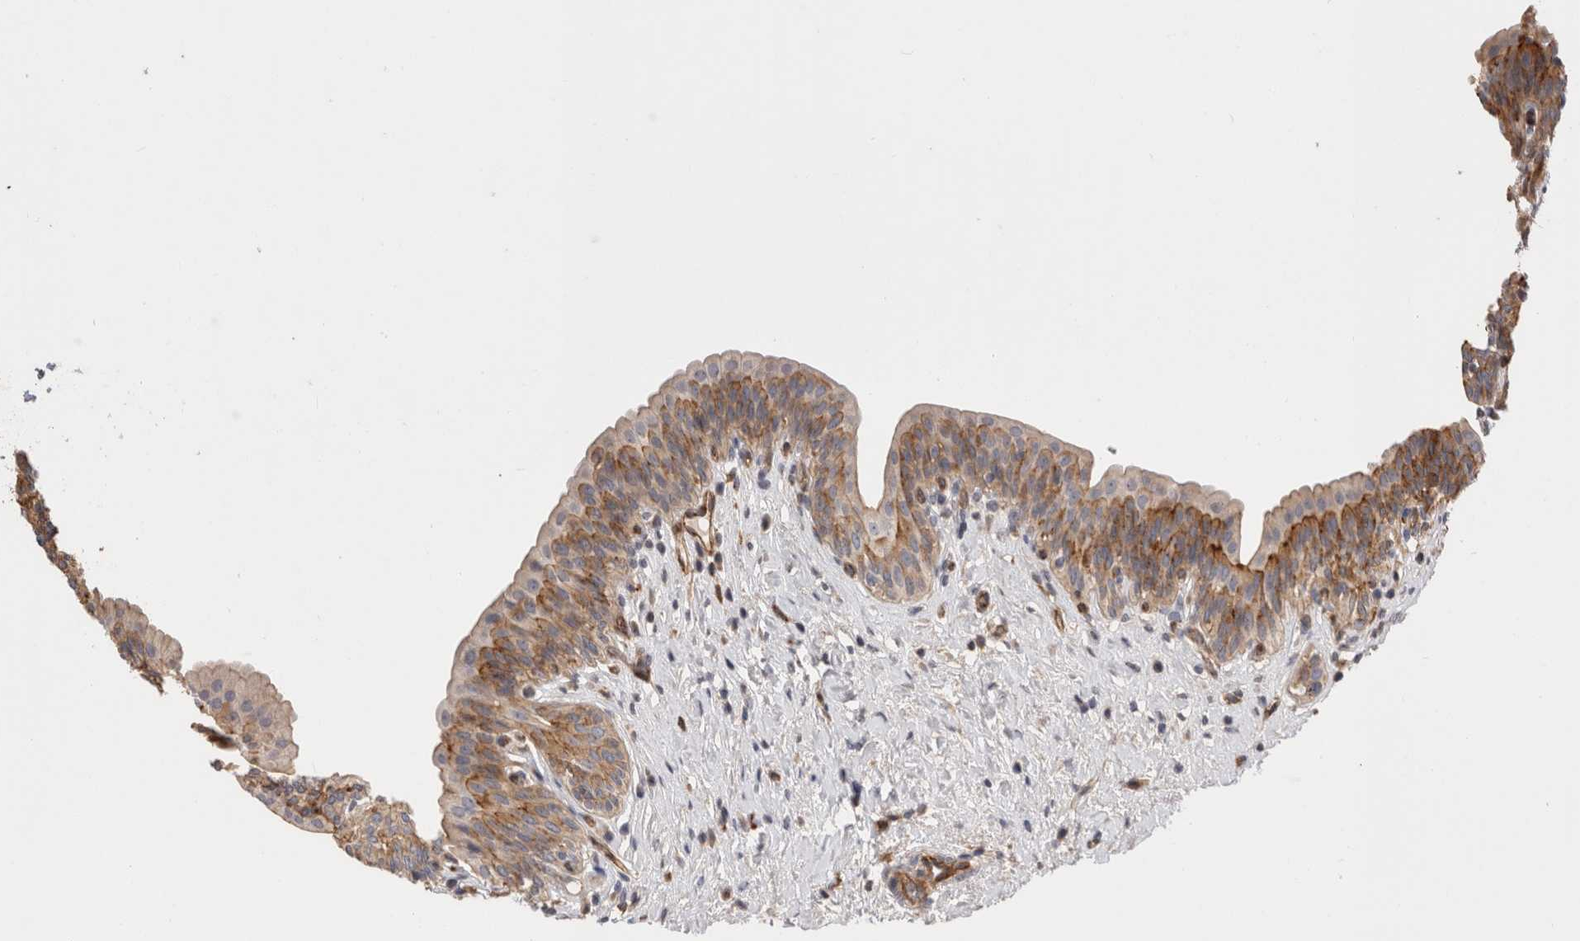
{"staining": {"intensity": "moderate", "quantity": ">75%", "location": "cytoplasmic/membranous"}, "tissue": "urinary bladder", "cell_type": "Urothelial cells", "image_type": "normal", "snomed": [{"axis": "morphology", "description": "Normal tissue, NOS"}, {"axis": "topography", "description": "Urinary bladder"}], "caption": "Urinary bladder stained for a protein (brown) exhibits moderate cytoplasmic/membranous positive positivity in about >75% of urothelial cells.", "gene": "BNIP2", "patient": {"sex": "male", "age": 83}}